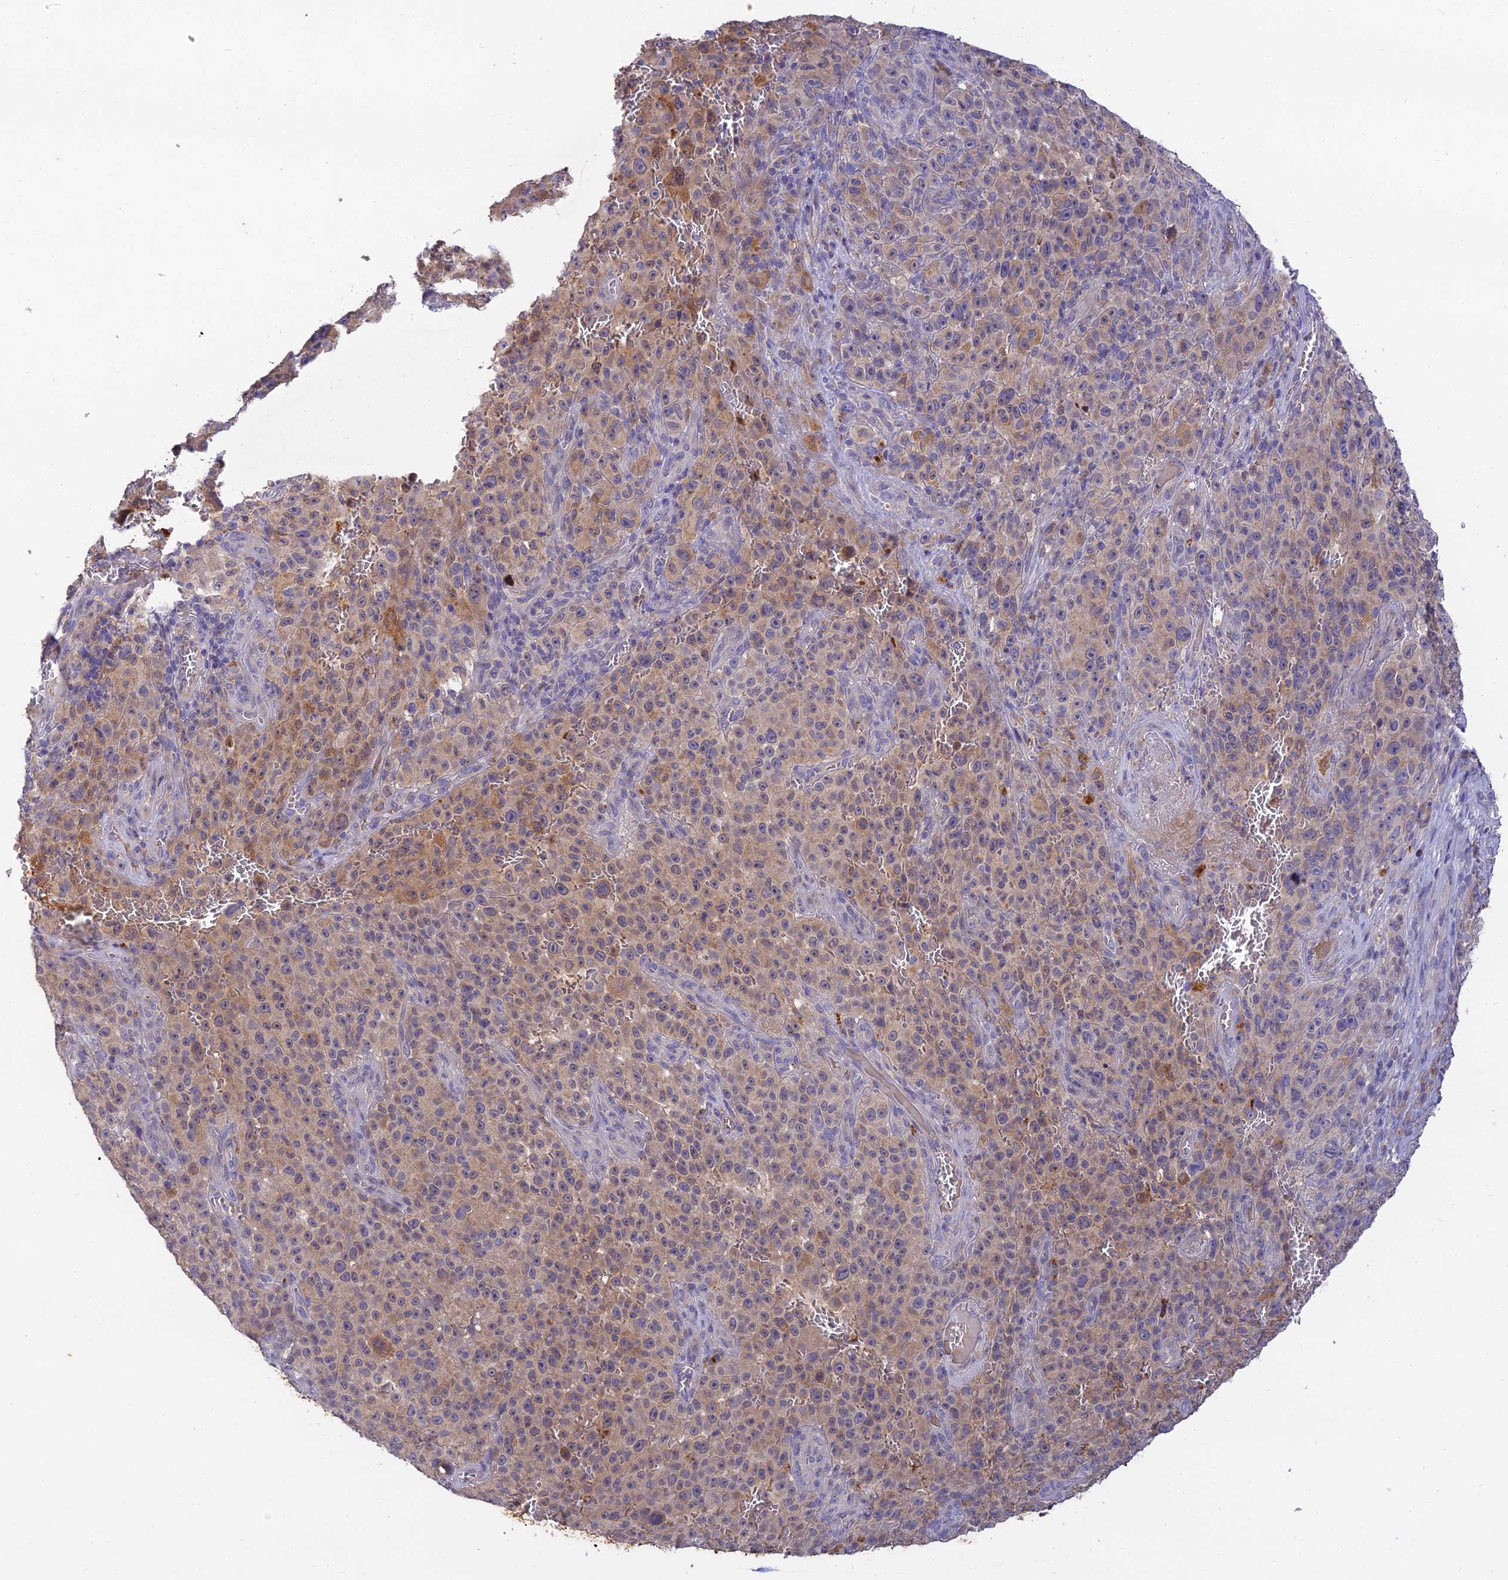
{"staining": {"intensity": "weak", "quantity": ">75%", "location": "cytoplasmic/membranous"}, "tissue": "melanoma", "cell_type": "Tumor cells", "image_type": "cancer", "snomed": [{"axis": "morphology", "description": "Malignant melanoma, NOS"}, {"axis": "topography", "description": "Skin"}], "caption": "A brown stain shows weak cytoplasmic/membranous staining of a protein in human melanoma tumor cells.", "gene": "ACSM5", "patient": {"sex": "female", "age": 82}}